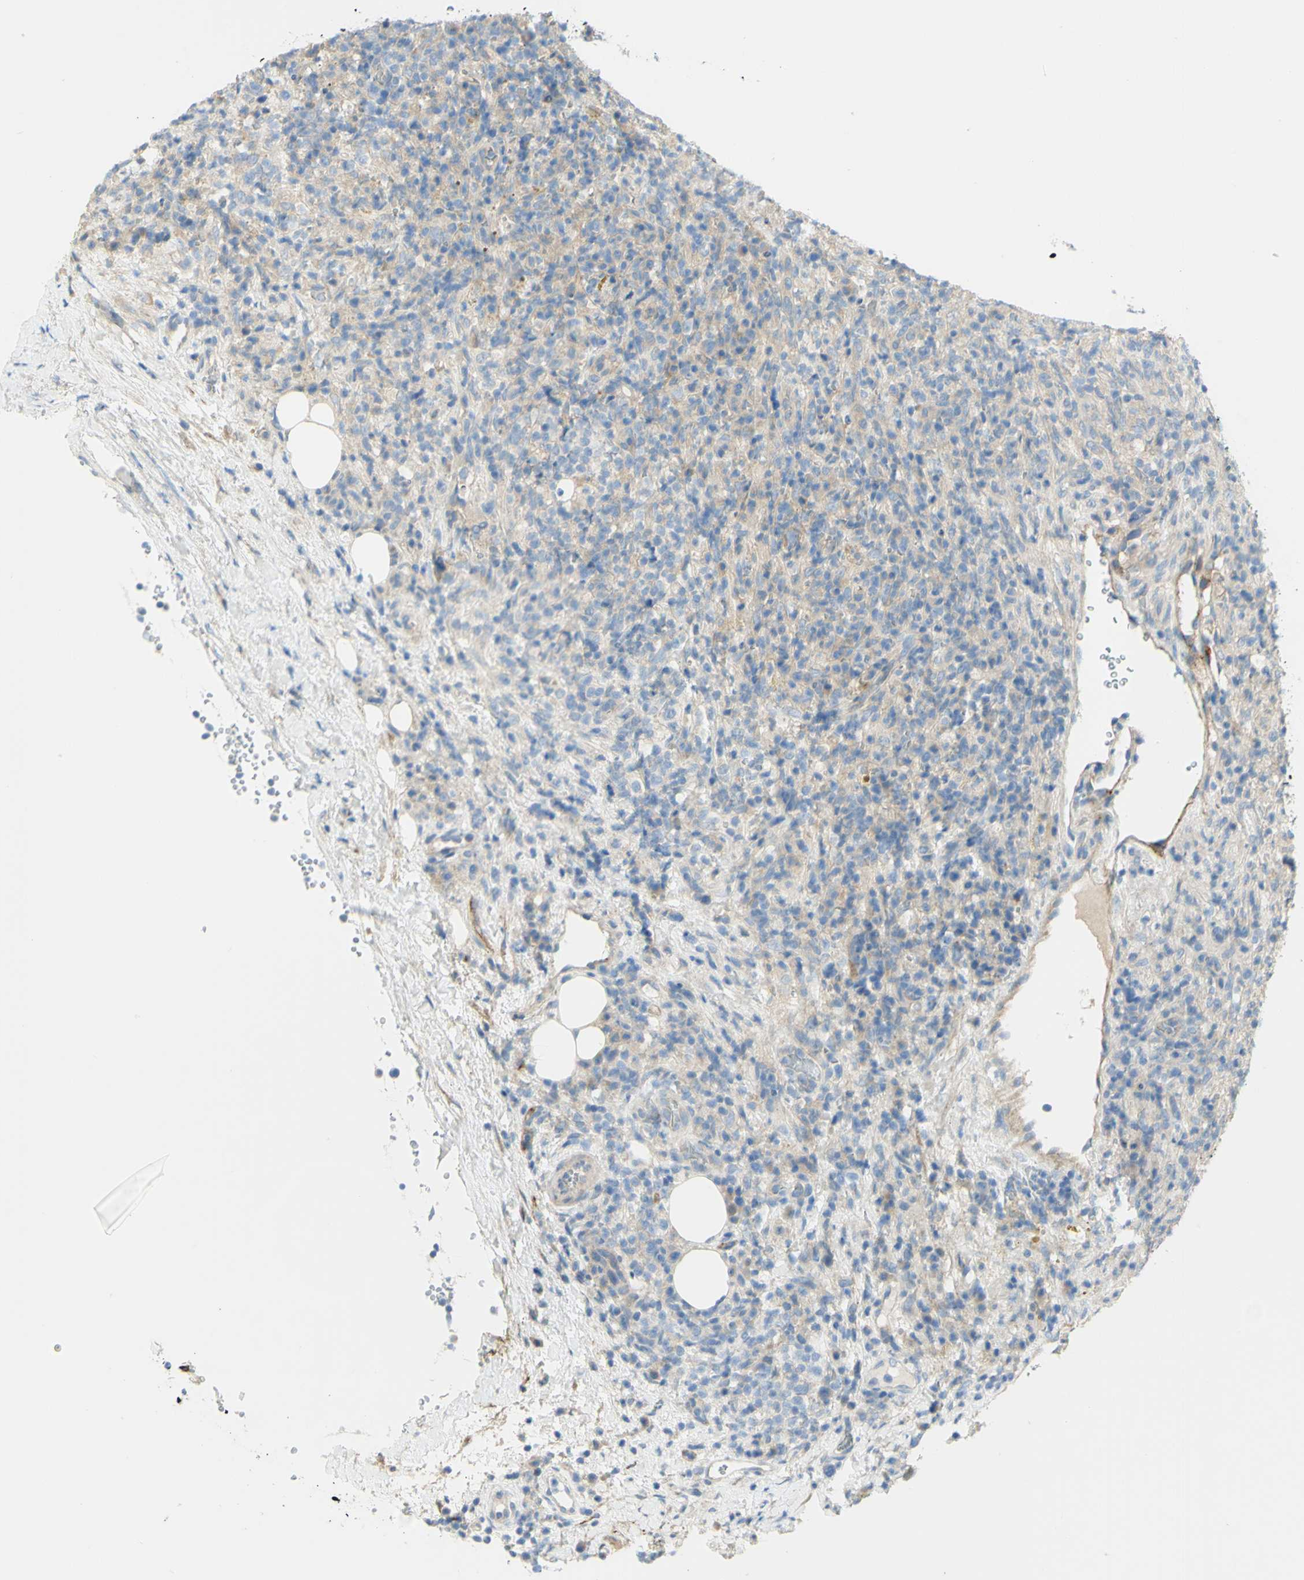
{"staining": {"intensity": "weak", "quantity": "<25%", "location": "cytoplasmic/membranous"}, "tissue": "lymphoma", "cell_type": "Tumor cells", "image_type": "cancer", "snomed": [{"axis": "morphology", "description": "Malignant lymphoma, non-Hodgkin's type, High grade"}, {"axis": "topography", "description": "Lymph node"}], "caption": "Histopathology image shows no significant protein expression in tumor cells of lymphoma.", "gene": "GCNT3", "patient": {"sex": "female", "age": 76}}